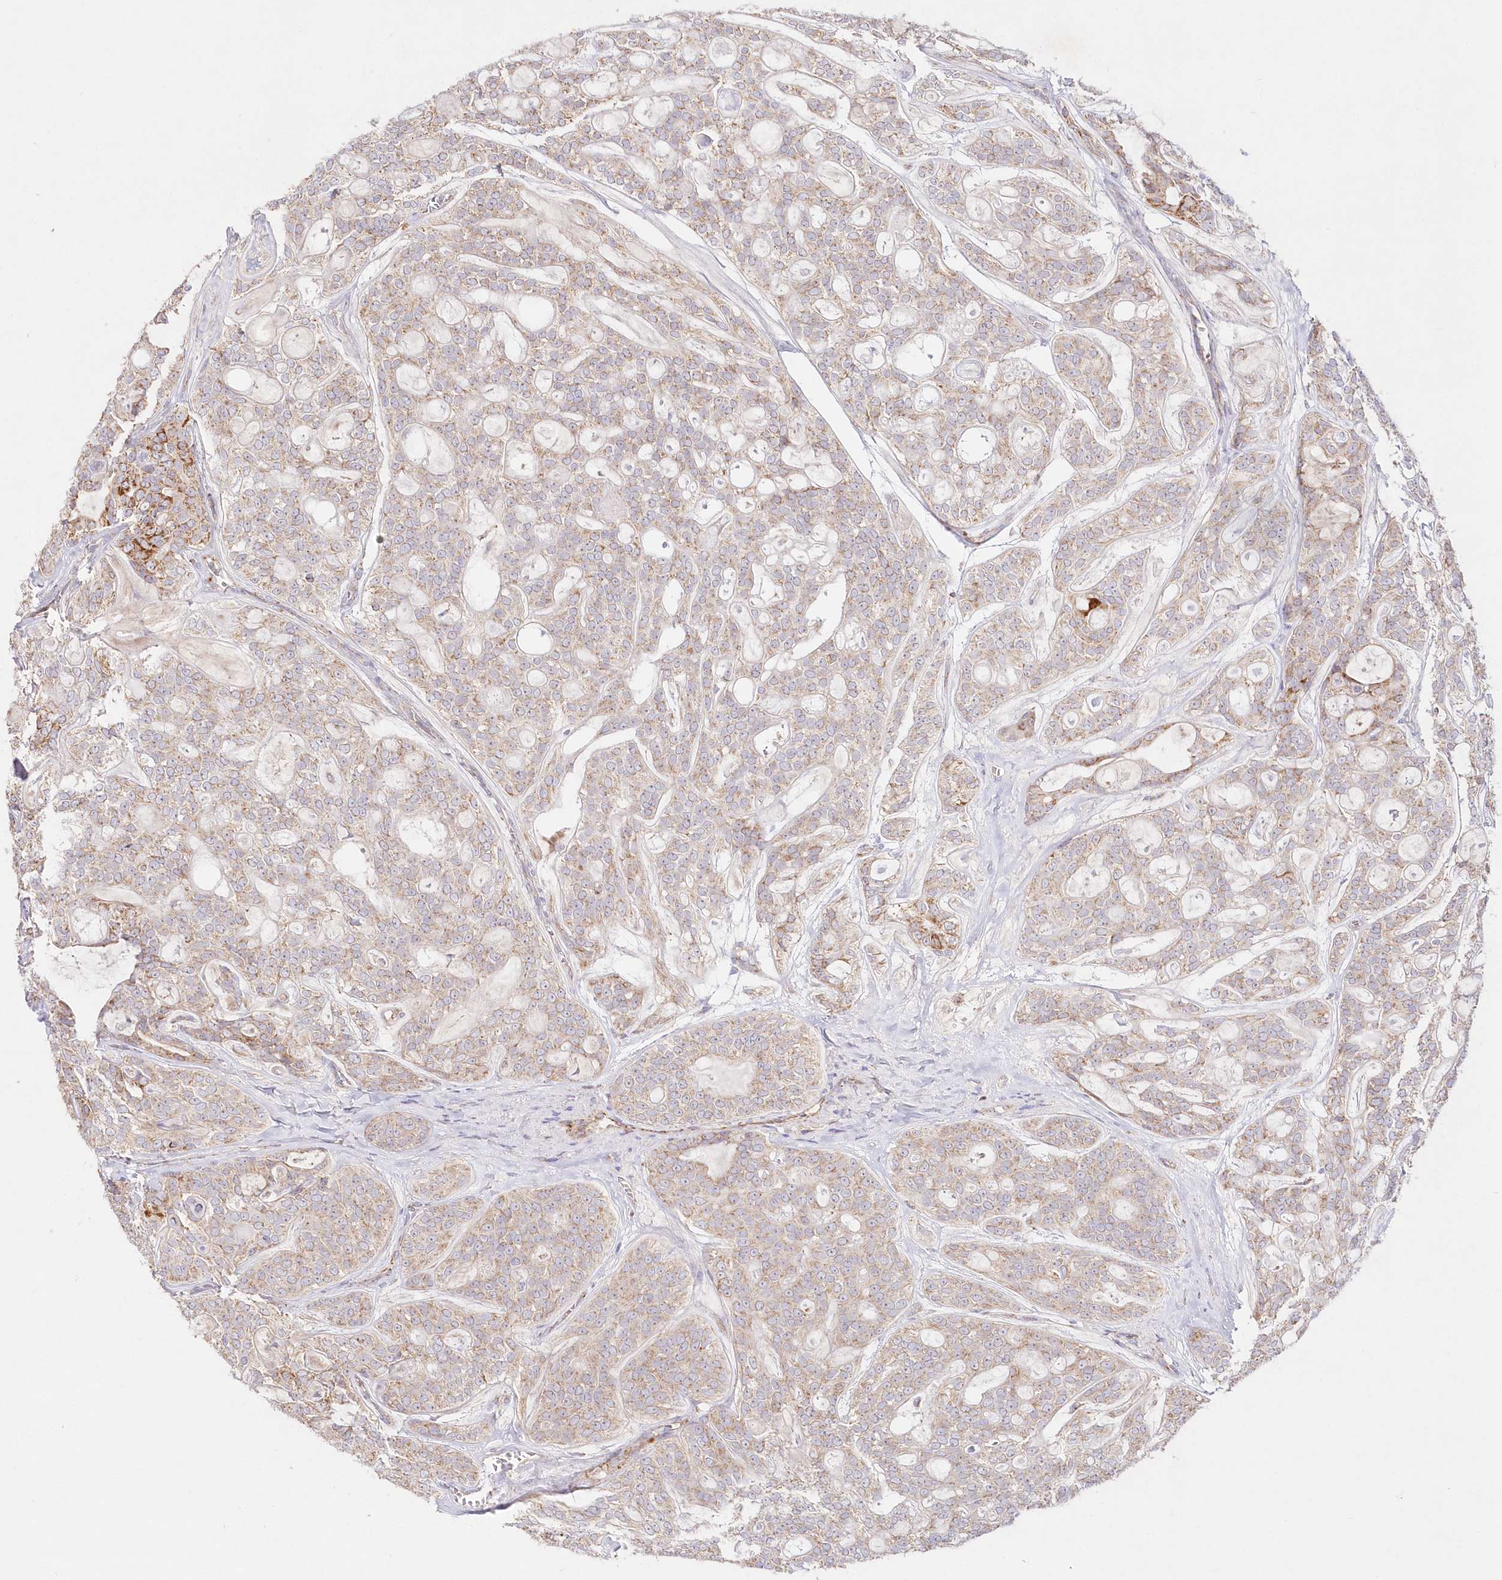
{"staining": {"intensity": "weak", "quantity": "25%-75%", "location": "cytoplasmic/membranous"}, "tissue": "head and neck cancer", "cell_type": "Tumor cells", "image_type": "cancer", "snomed": [{"axis": "morphology", "description": "Adenocarcinoma, NOS"}, {"axis": "topography", "description": "Head-Neck"}], "caption": "Head and neck adenocarcinoma was stained to show a protein in brown. There is low levels of weak cytoplasmic/membranous positivity in about 25%-75% of tumor cells.", "gene": "DNA2", "patient": {"sex": "male", "age": 66}}